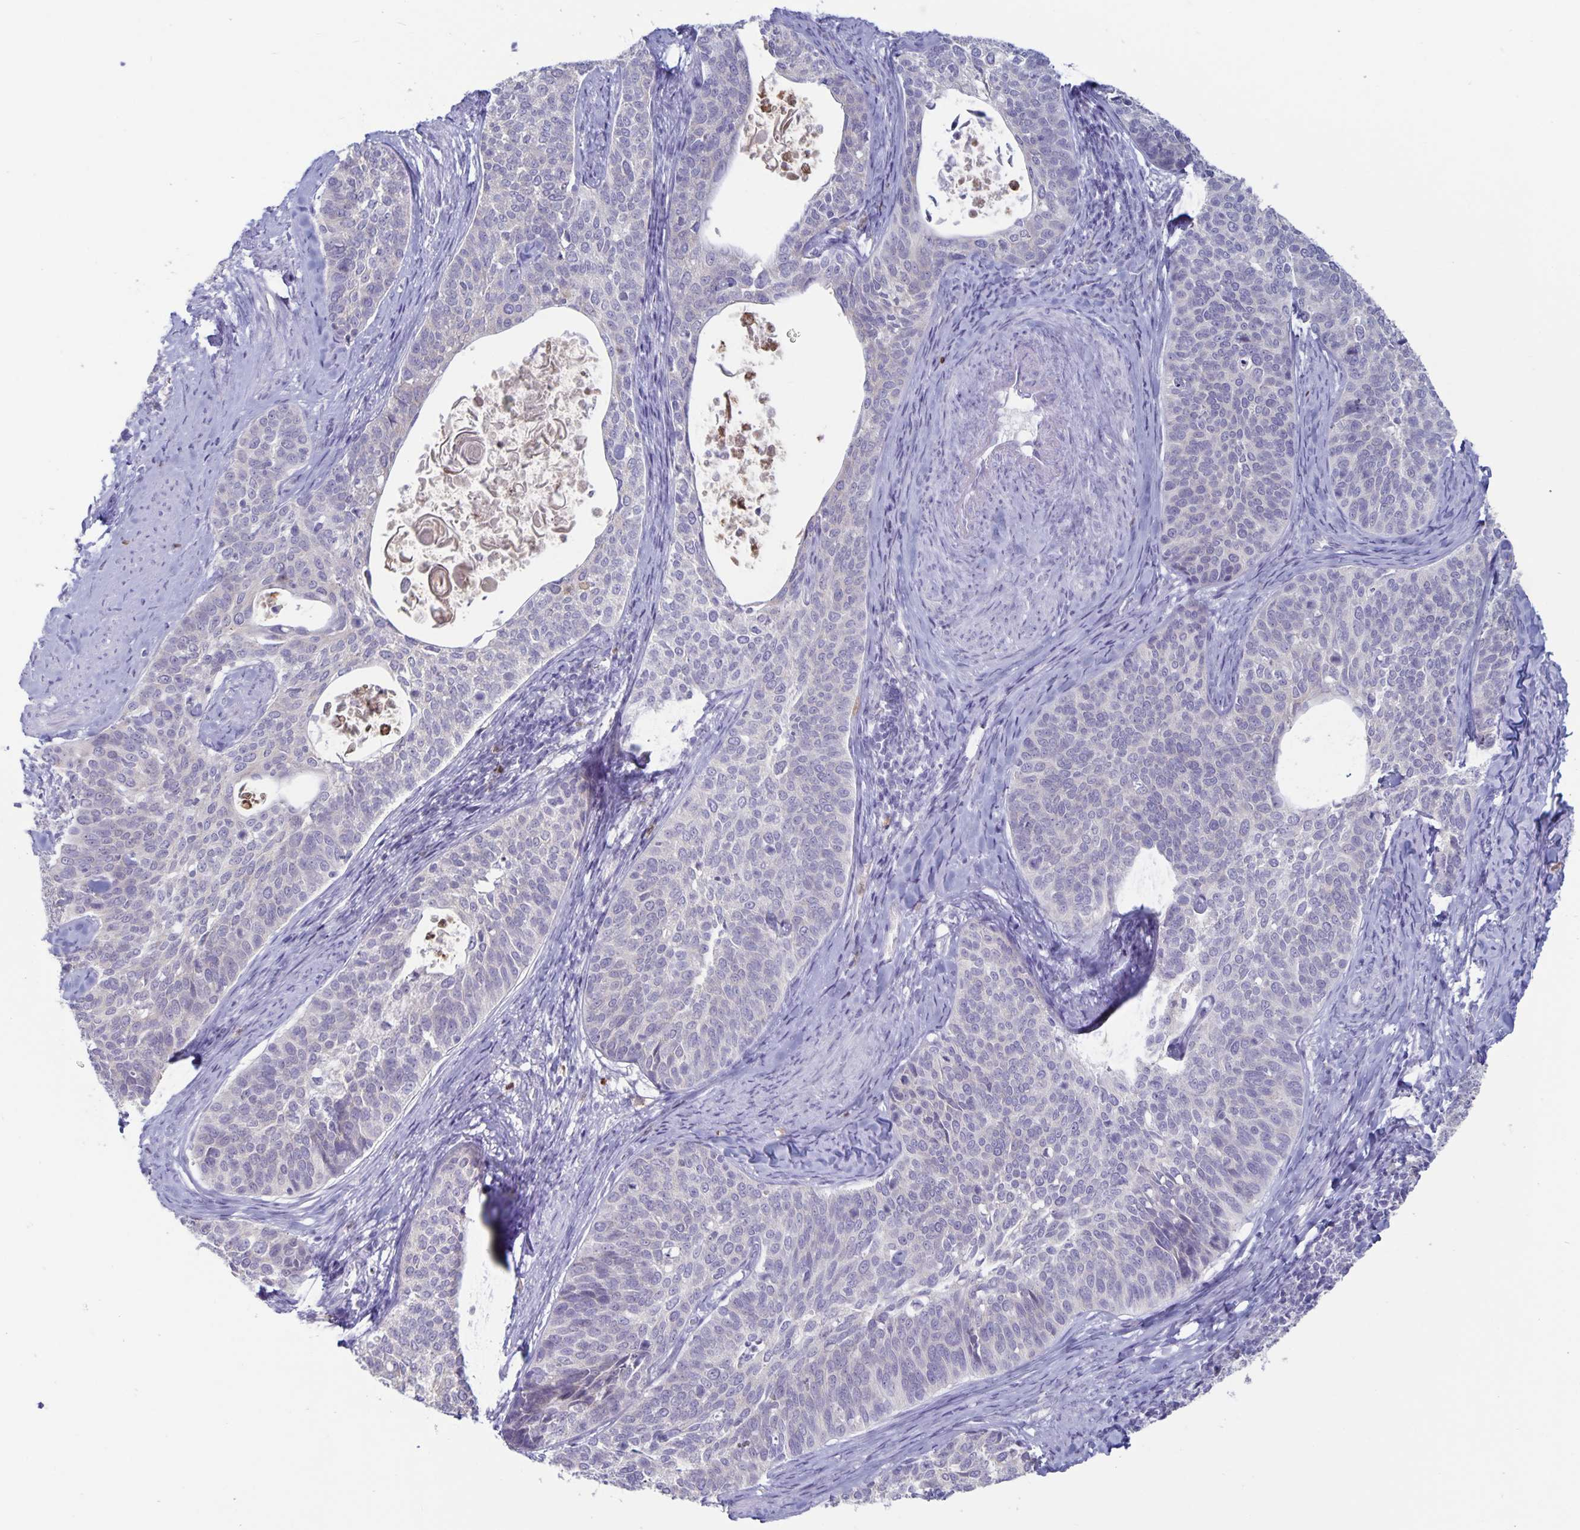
{"staining": {"intensity": "negative", "quantity": "none", "location": "none"}, "tissue": "cervical cancer", "cell_type": "Tumor cells", "image_type": "cancer", "snomed": [{"axis": "morphology", "description": "Squamous cell carcinoma, NOS"}, {"axis": "topography", "description": "Cervix"}], "caption": "IHC photomicrograph of neoplastic tissue: human cervical cancer (squamous cell carcinoma) stained with DAB displays no significant protein positivity in tumor cells.", "gene": "PLCB3", "patient": {"sex": "female", "age": 69}}